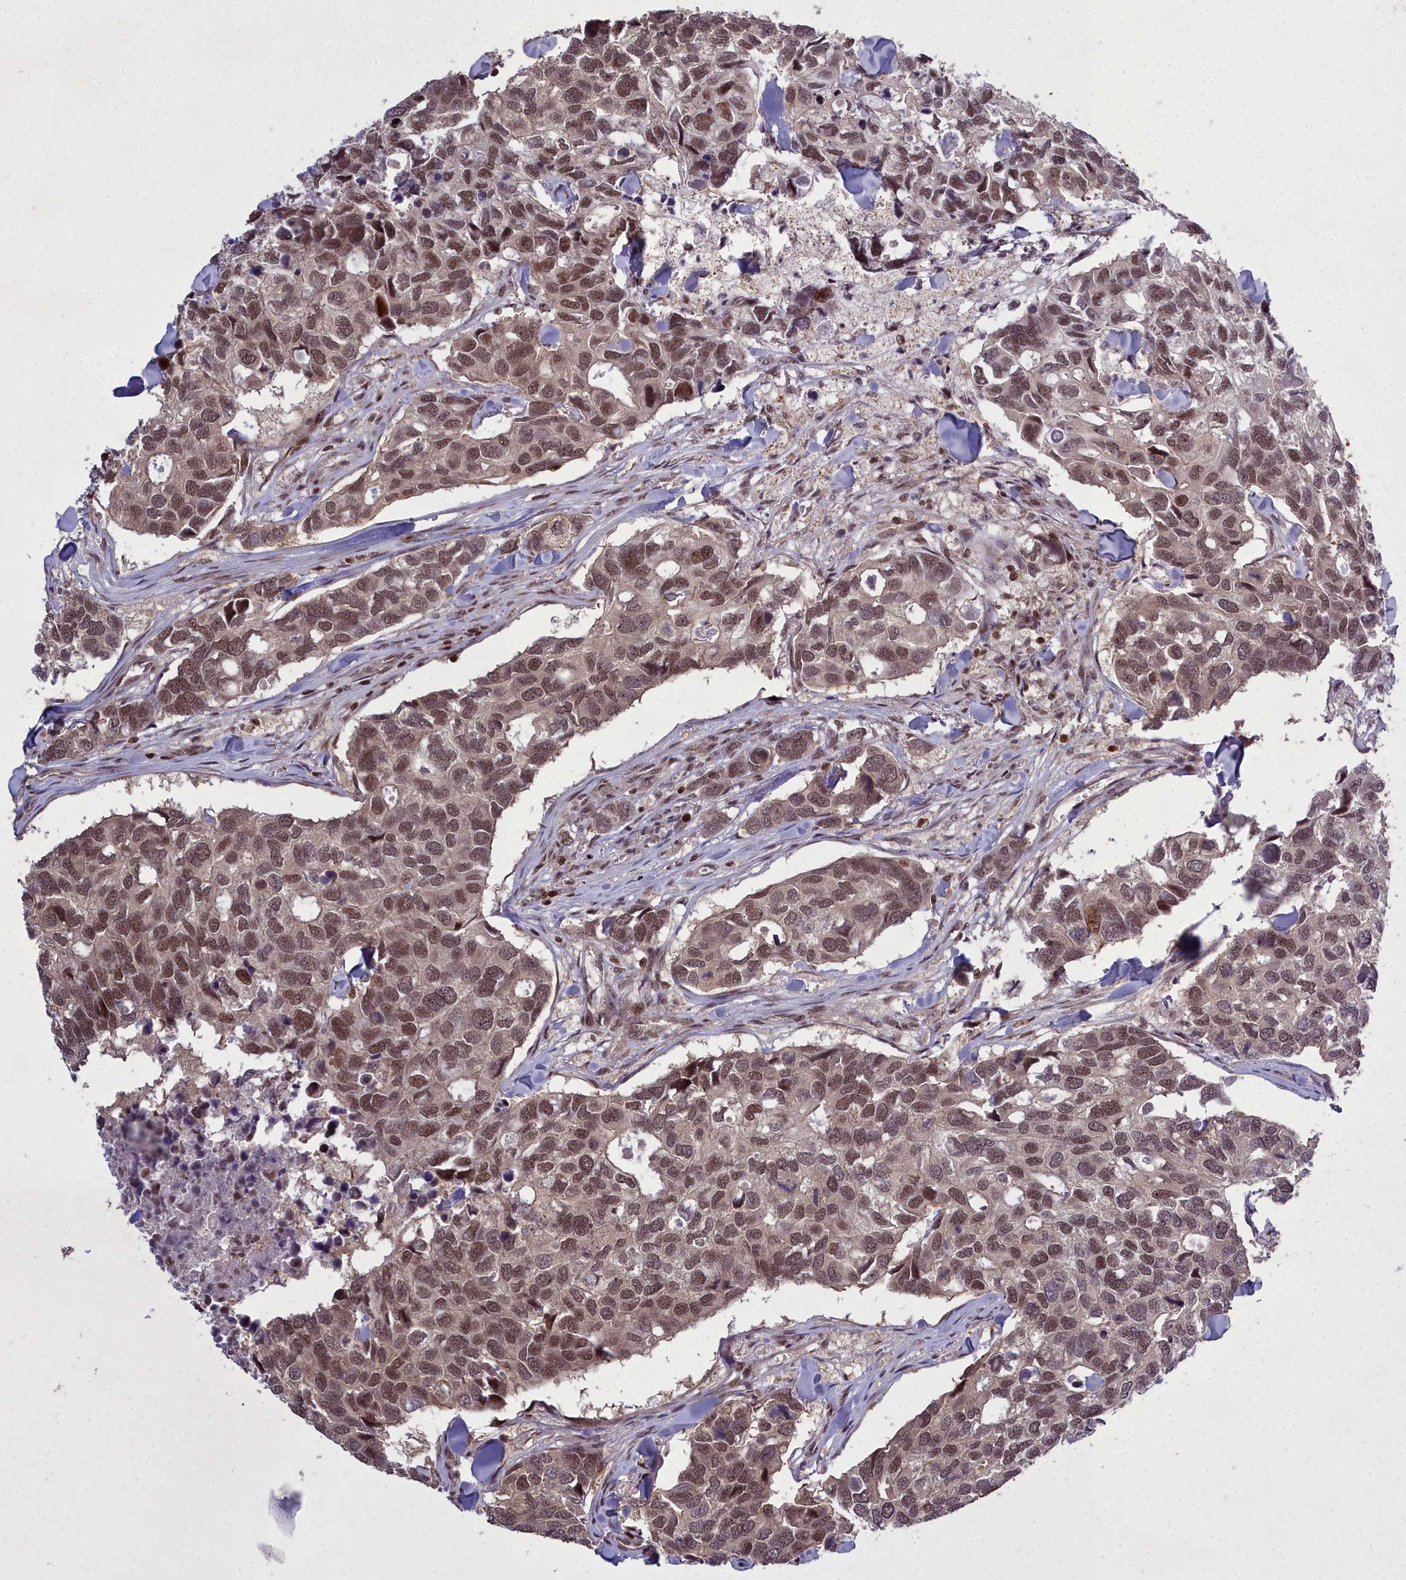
{"staining": {"intensity": "moderate", "quantity": ">75%", "location": "nuclear"}, "tissue": "breast cancer", "cell_type": "Tumor cells", "image_type": "cancer", "snomed": [{"axis": "morphology", "description": "Duct carcinoma"}, {"axis": "topography", "description": "Breast"}], "caption": "The photomicrograph reveals immunohistochemical staining of breast invasive ductal carcinoma. There is moderate nuclear expression is identified in approximately >75% of tumor cells. (Stains: DAB in brown, nuclei in blue, Microscopy: brightfield microscopy at high magnification).", "gene": "GMEB1", "patient": {"sex": "female", "age": 83}}